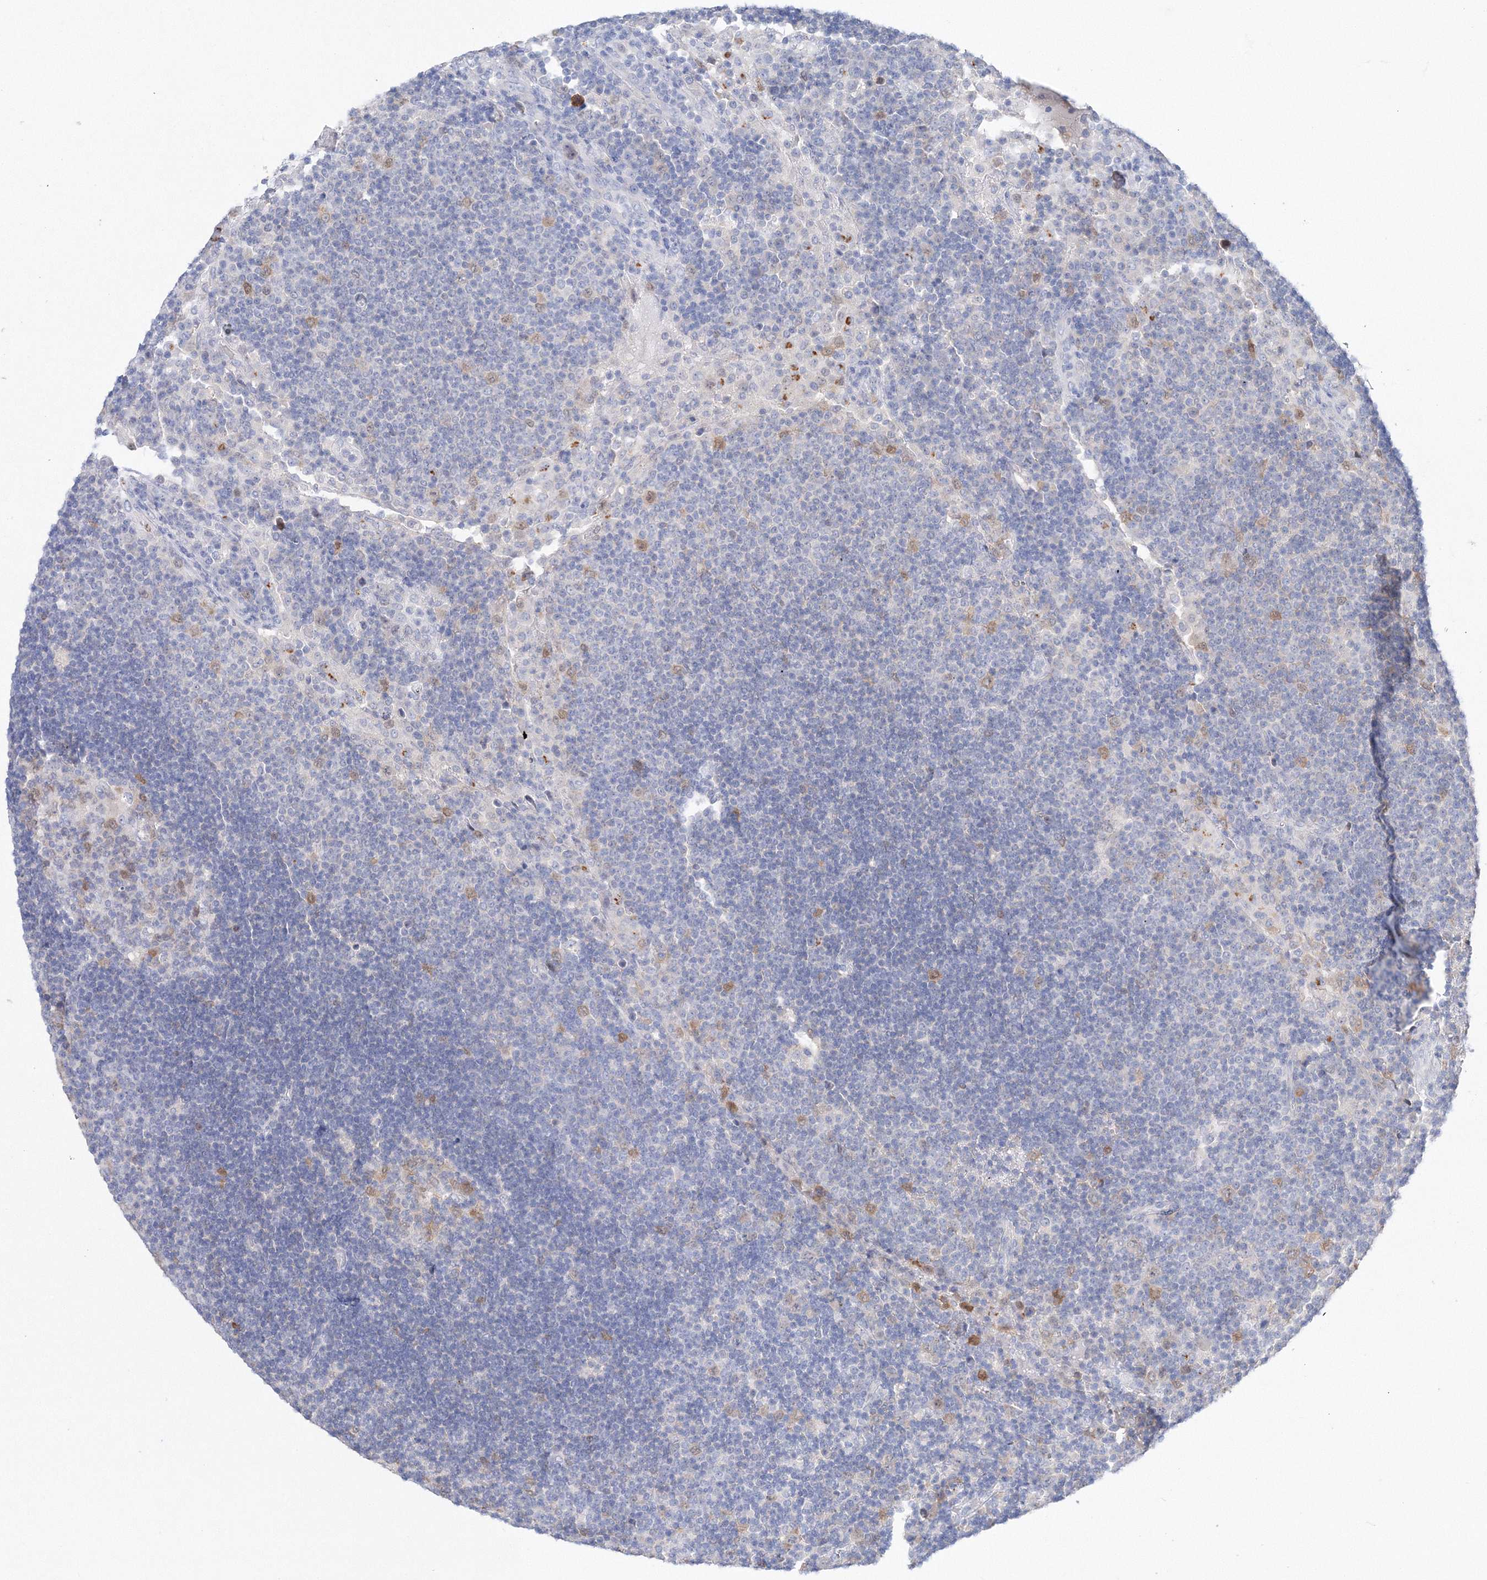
{"staining": {"intensity": "weak", "quantity": "<25%", "location": "nuclear"}, "tissue": "lymph node", "cell_type": "Germinal center cells", "image_type": "normal", "snomed": [{"axis": "morphology", "description": "Normal tissue, NOS"}, {"axis": "topography", "description": "Lymph node"}], "caption": "High magnification brightfield microscopy of normal lymph node stained with DAB (3,3'-diaminobenzidine) (brown) and counterstained with hematoxylin (blue): germinal center cells show no significant expression.", "gene": "HMGCS1", "patient": {"sex": "female", "age": 53}}